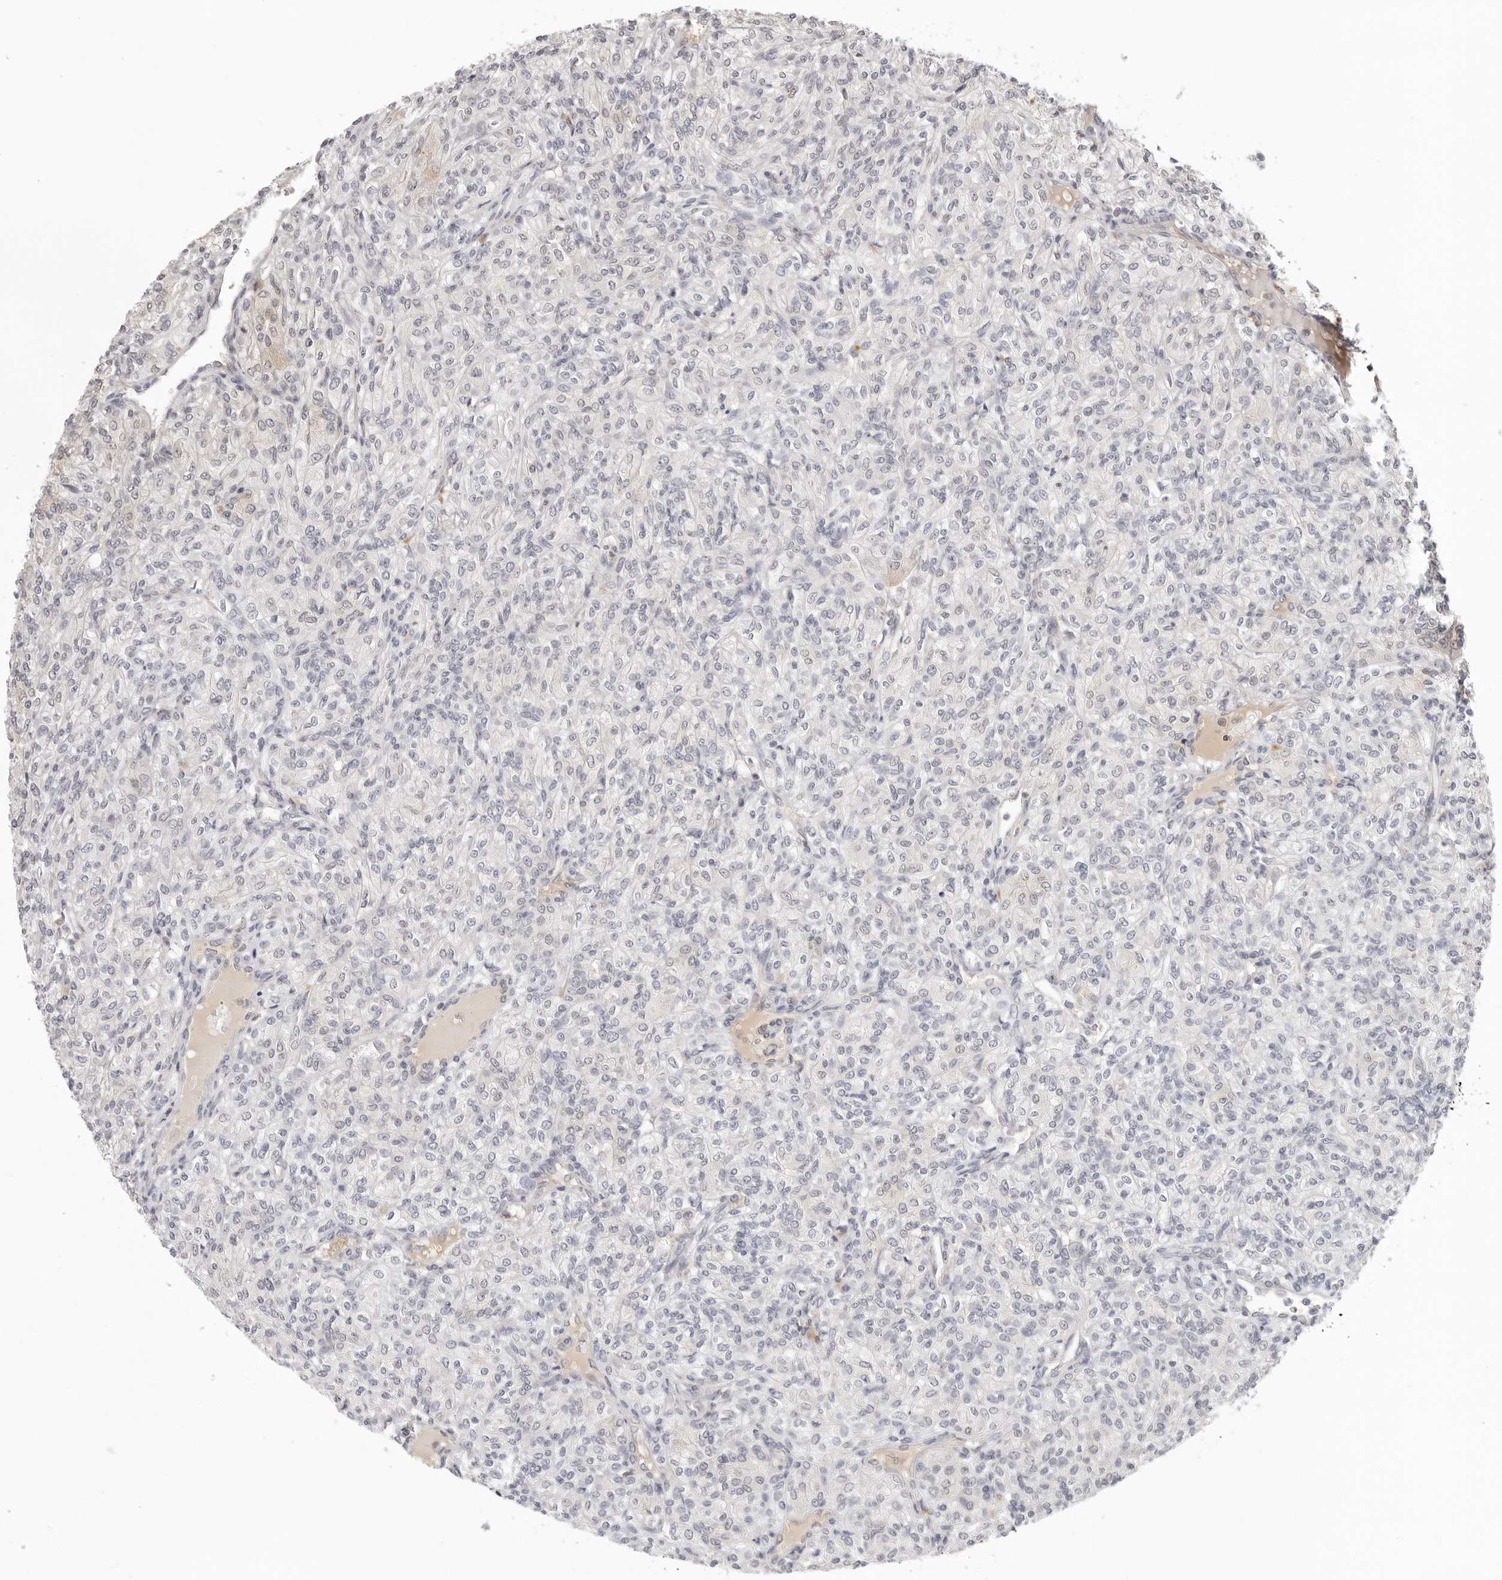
{"staining": {"intensity": "negative", "quantity": "none", "location": "none"}, "tissue": "renal cancer", "cell_type": "Tumor cells", "image_type": "cancer", "snomed": [{"axis": "morphology", "description": "Adenocarcinoma, NOS"}, {"axis": "topography", "description": "Kidney"}], "caption": "Renal cancer (adenocarcinoma) was stained to show a protein in brown. There is no significant positivity in tumor cells. (DAB (3,3'-diaminobenzidine) immunohistochemistry with hematoxylin counter stain).", "gene": "STRADB", "patient": {"sex": "male", "age": 77}}